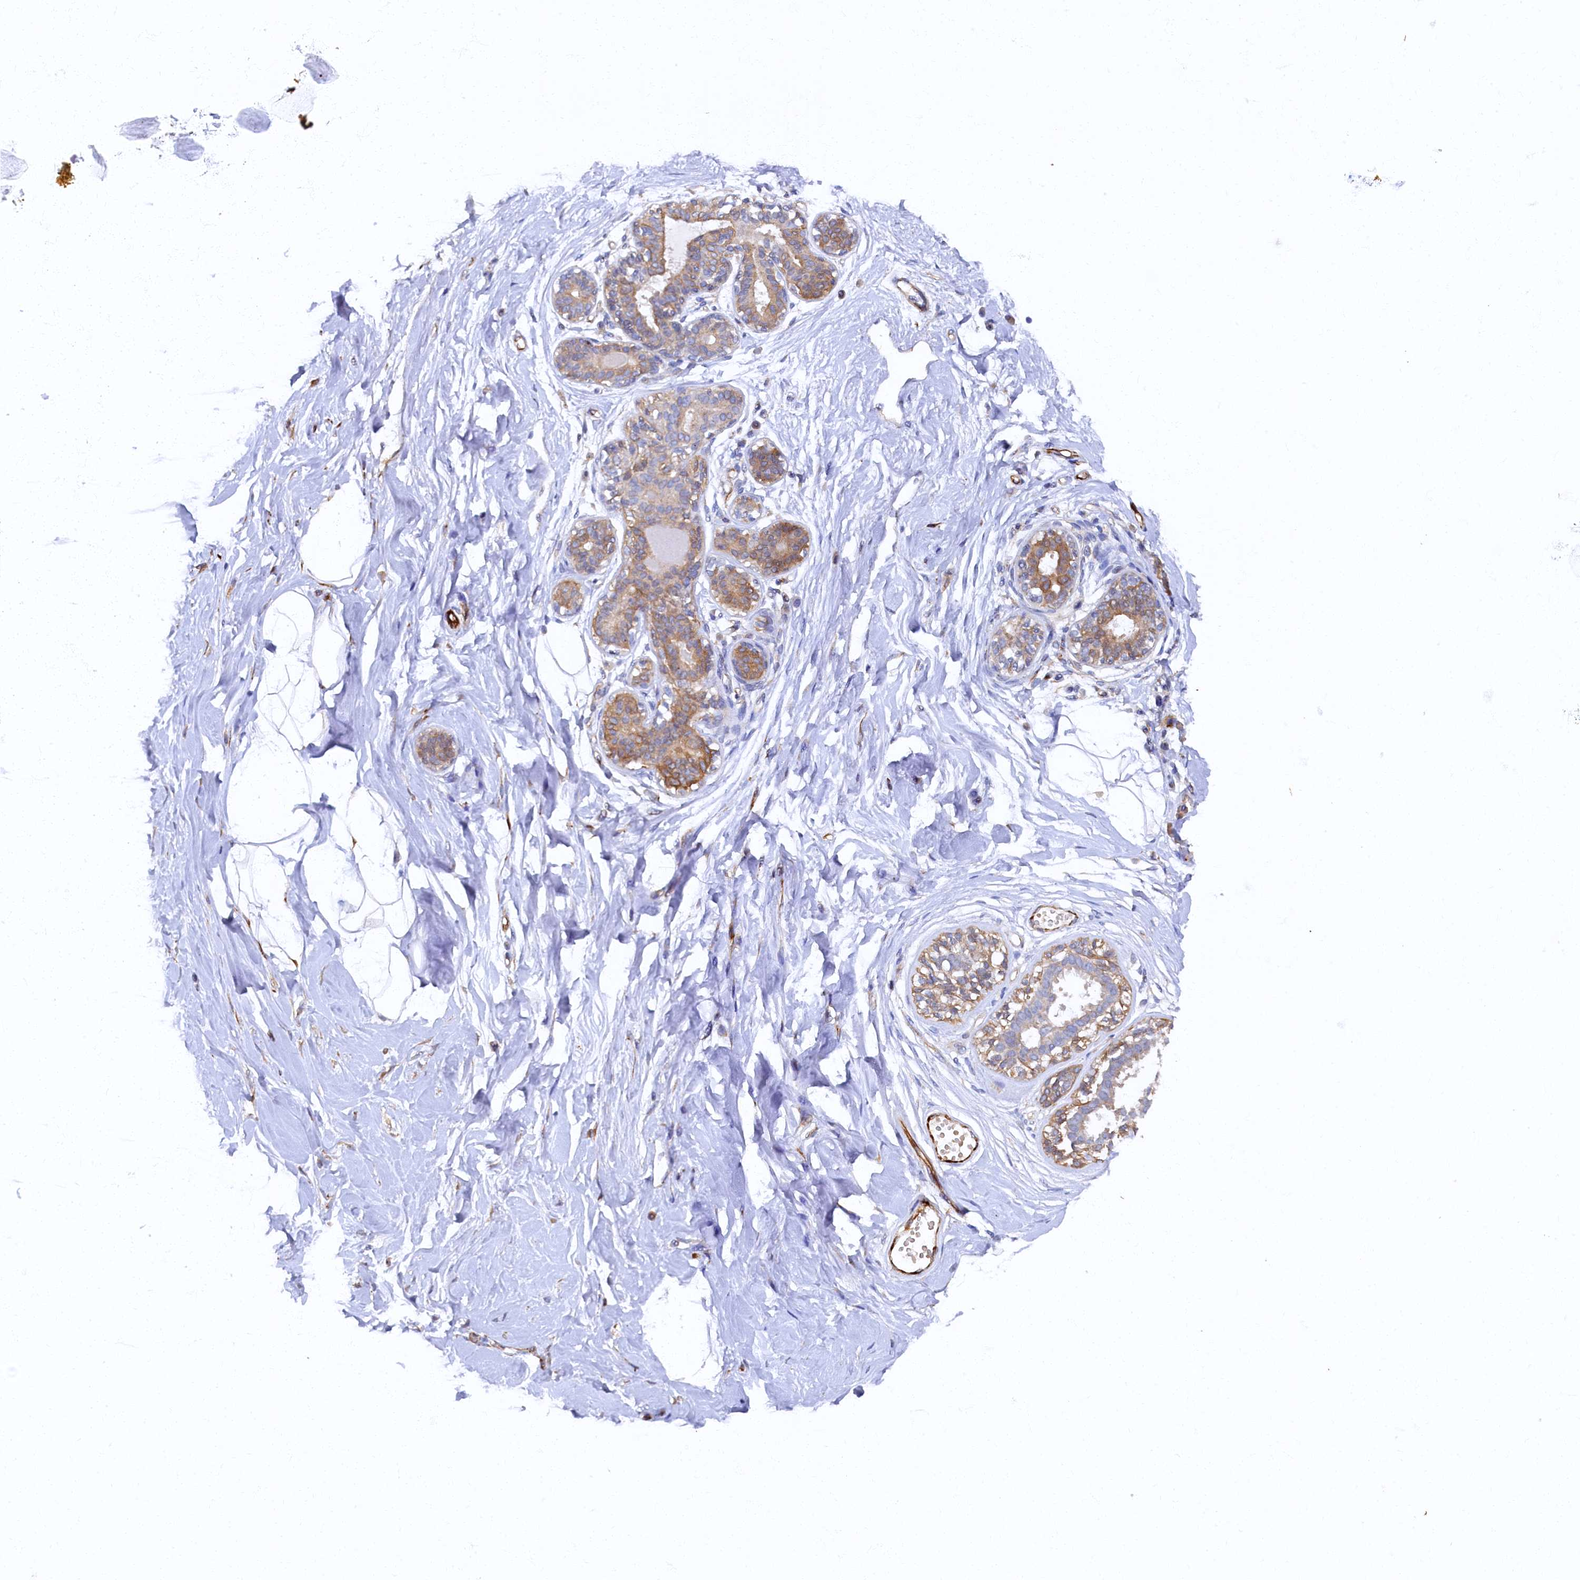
{"staining": {"intensity": "negative", "quantity": "none", "location": "none"}, "tissue": "breast", "cell_type": "Adipocytes", "image_type": "normal", "snomed": [{"axis": "morphology", "description": "Normal tissue, NOS"}, {"axis": "topography", "description": "Breast"}], "caption": "Adipocytes are negative for brown protein staining in unremarkable breast. The staining is performed using DAB brown chromogen with nuclei counter-stained in using hematoxylin.", "gene": "ARL11", "patient": {"sex": "female", "age": 45}}